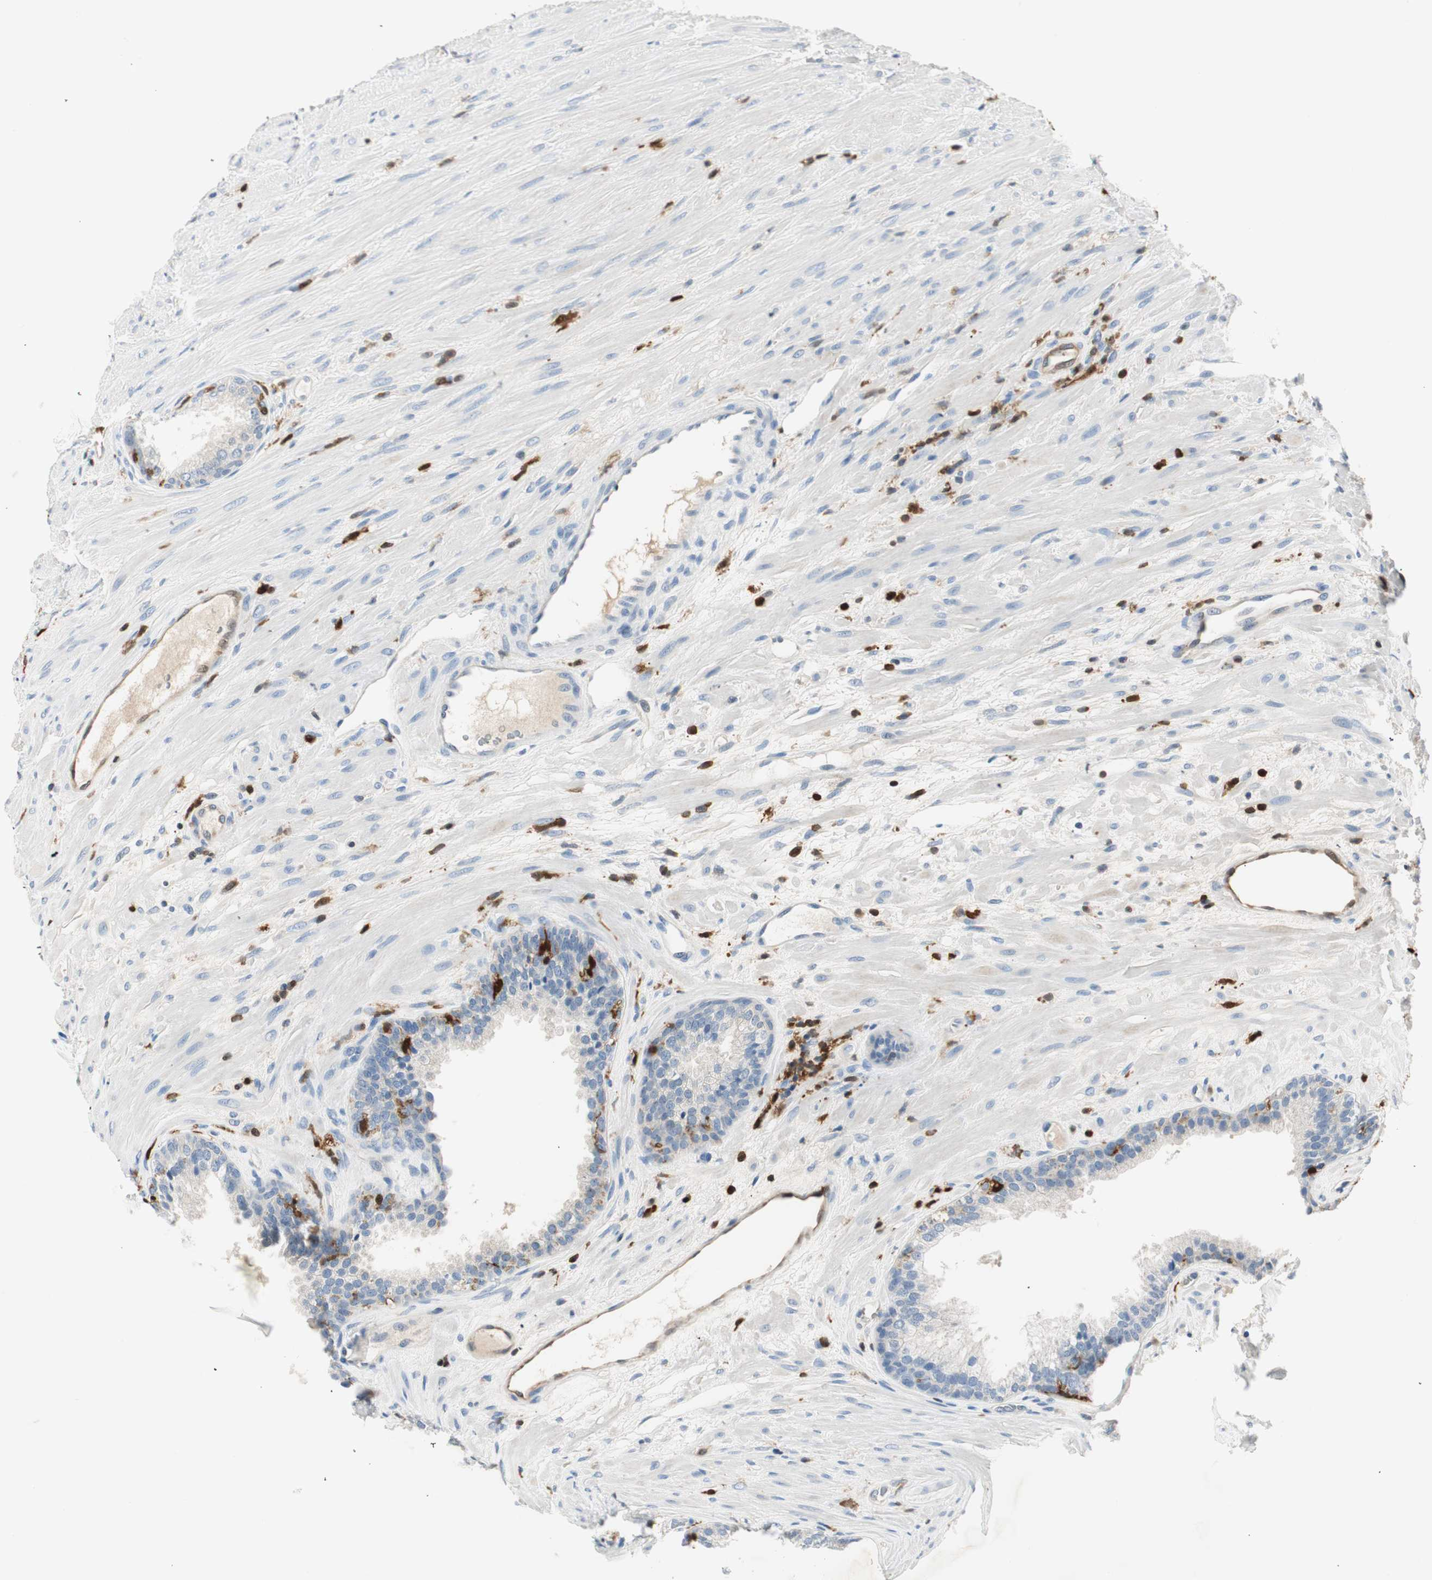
{"staining": {"intensity": "negative", "quantity": "none", "location": "none"}, "tissue": "prostate", "cell_type": "Glandular cells", "image_type": "normal", "snomed": [{"axis": "morphology", "description": "Normal tissue, NOS"}, {"axis": "topography", "description": "Prostate"}], "caption": "DAB (3,3'-diaminobenzidine) immunohistochemical staining of benign human prostate exhibits no significant staining in glandular cells. Brightfield microscopy of IHC stained with DAB (brown) and hematoxylin (blue), captured at high magnification.", "gene": "COTL1", "patient": {"sex": "male", "age": 76}}